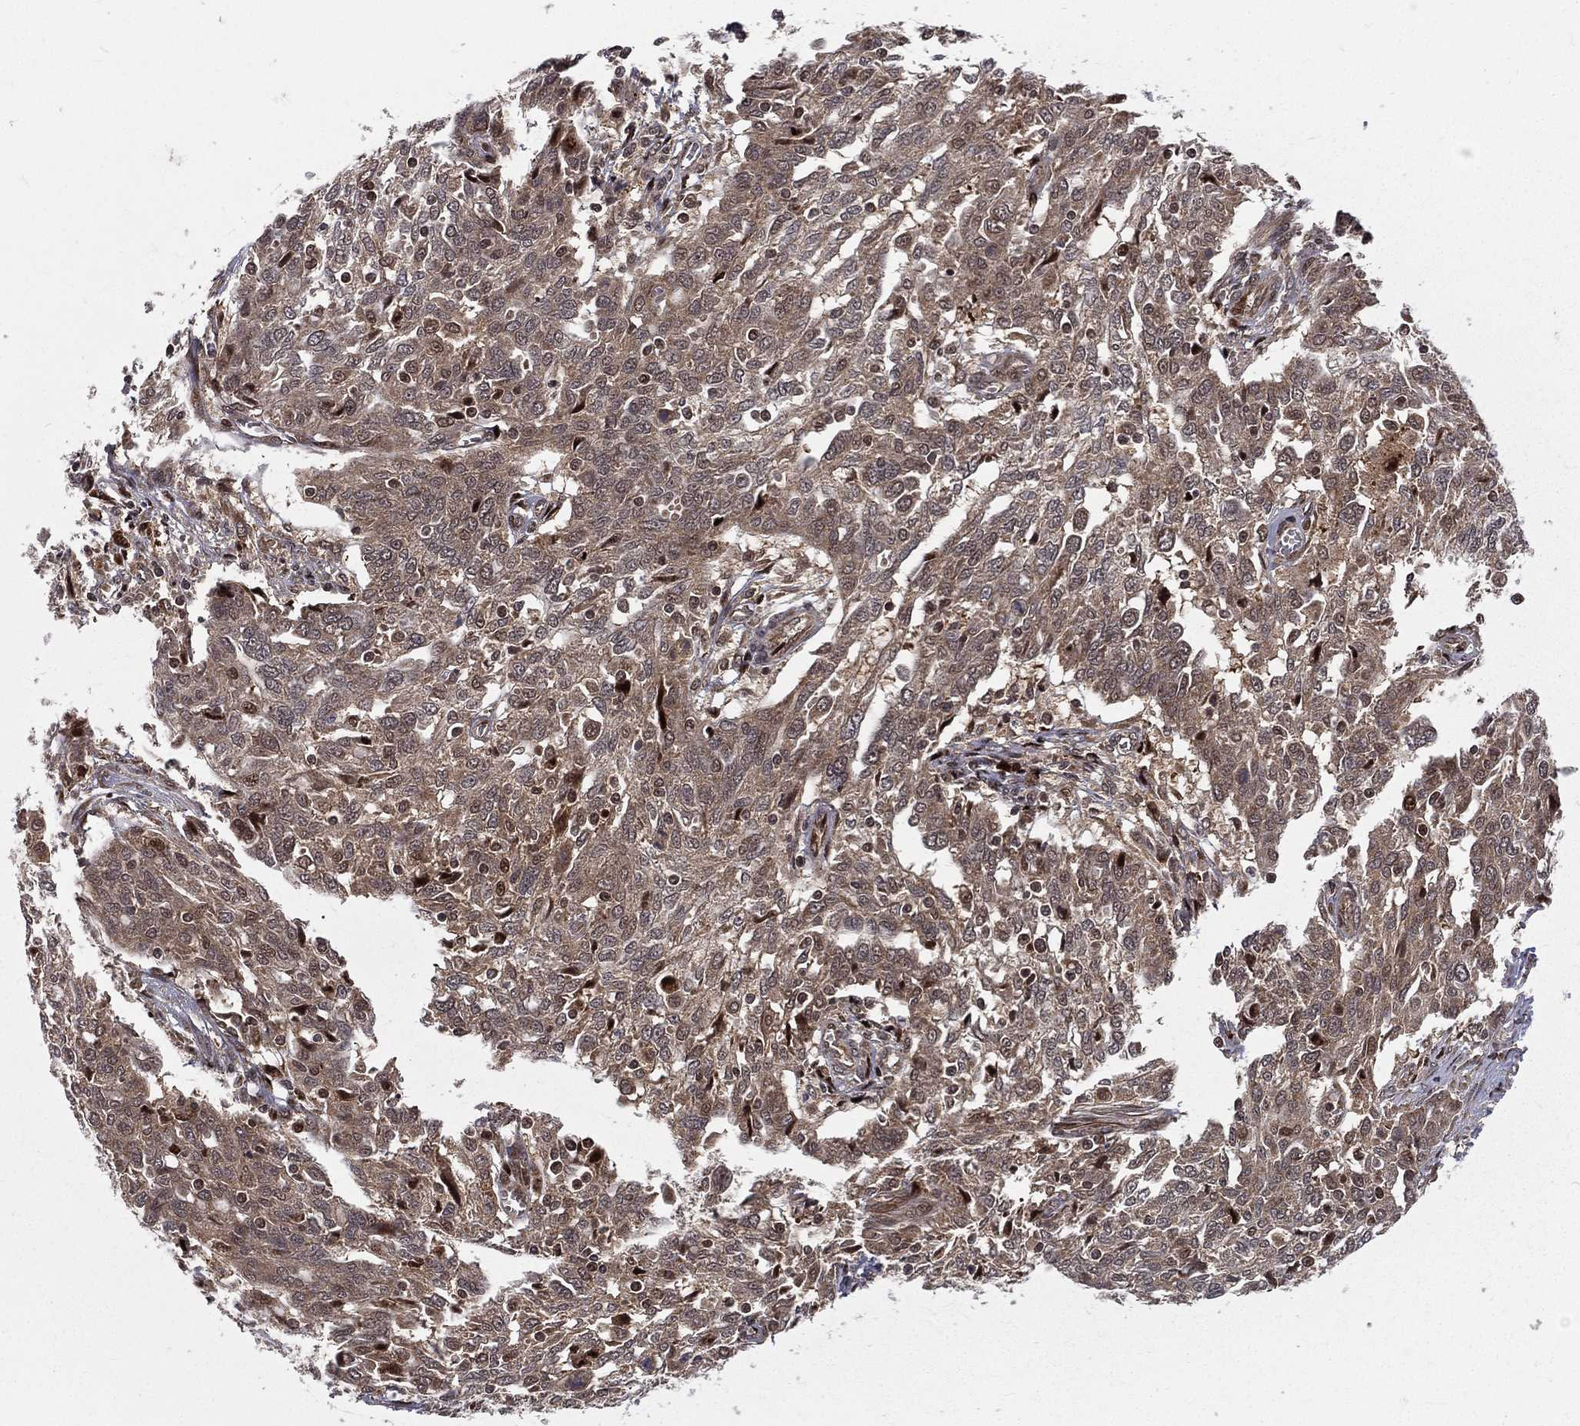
{"staining": {"intensity": "weak", "quantity": "25%-75%", "location": "cytoplasmic/membranous"}, "tissue": "ovarian cancer", "cell_type": "Tumor cells", "image_type": "cancer", "snomed": [{"axis": "morphology", "description": "Cystadenocarcinoma, serous, NOS"}, {"axis": "topography", "description": "Ovary"}], "caption": "Weak cytoplasmic/membranous protein positivity is identified in about 25%-75% of tumor cells in ovarian serous cystadenocarcinoma.", "gene": "MDM2", "patient": {"sex": "female", "age": 67}}